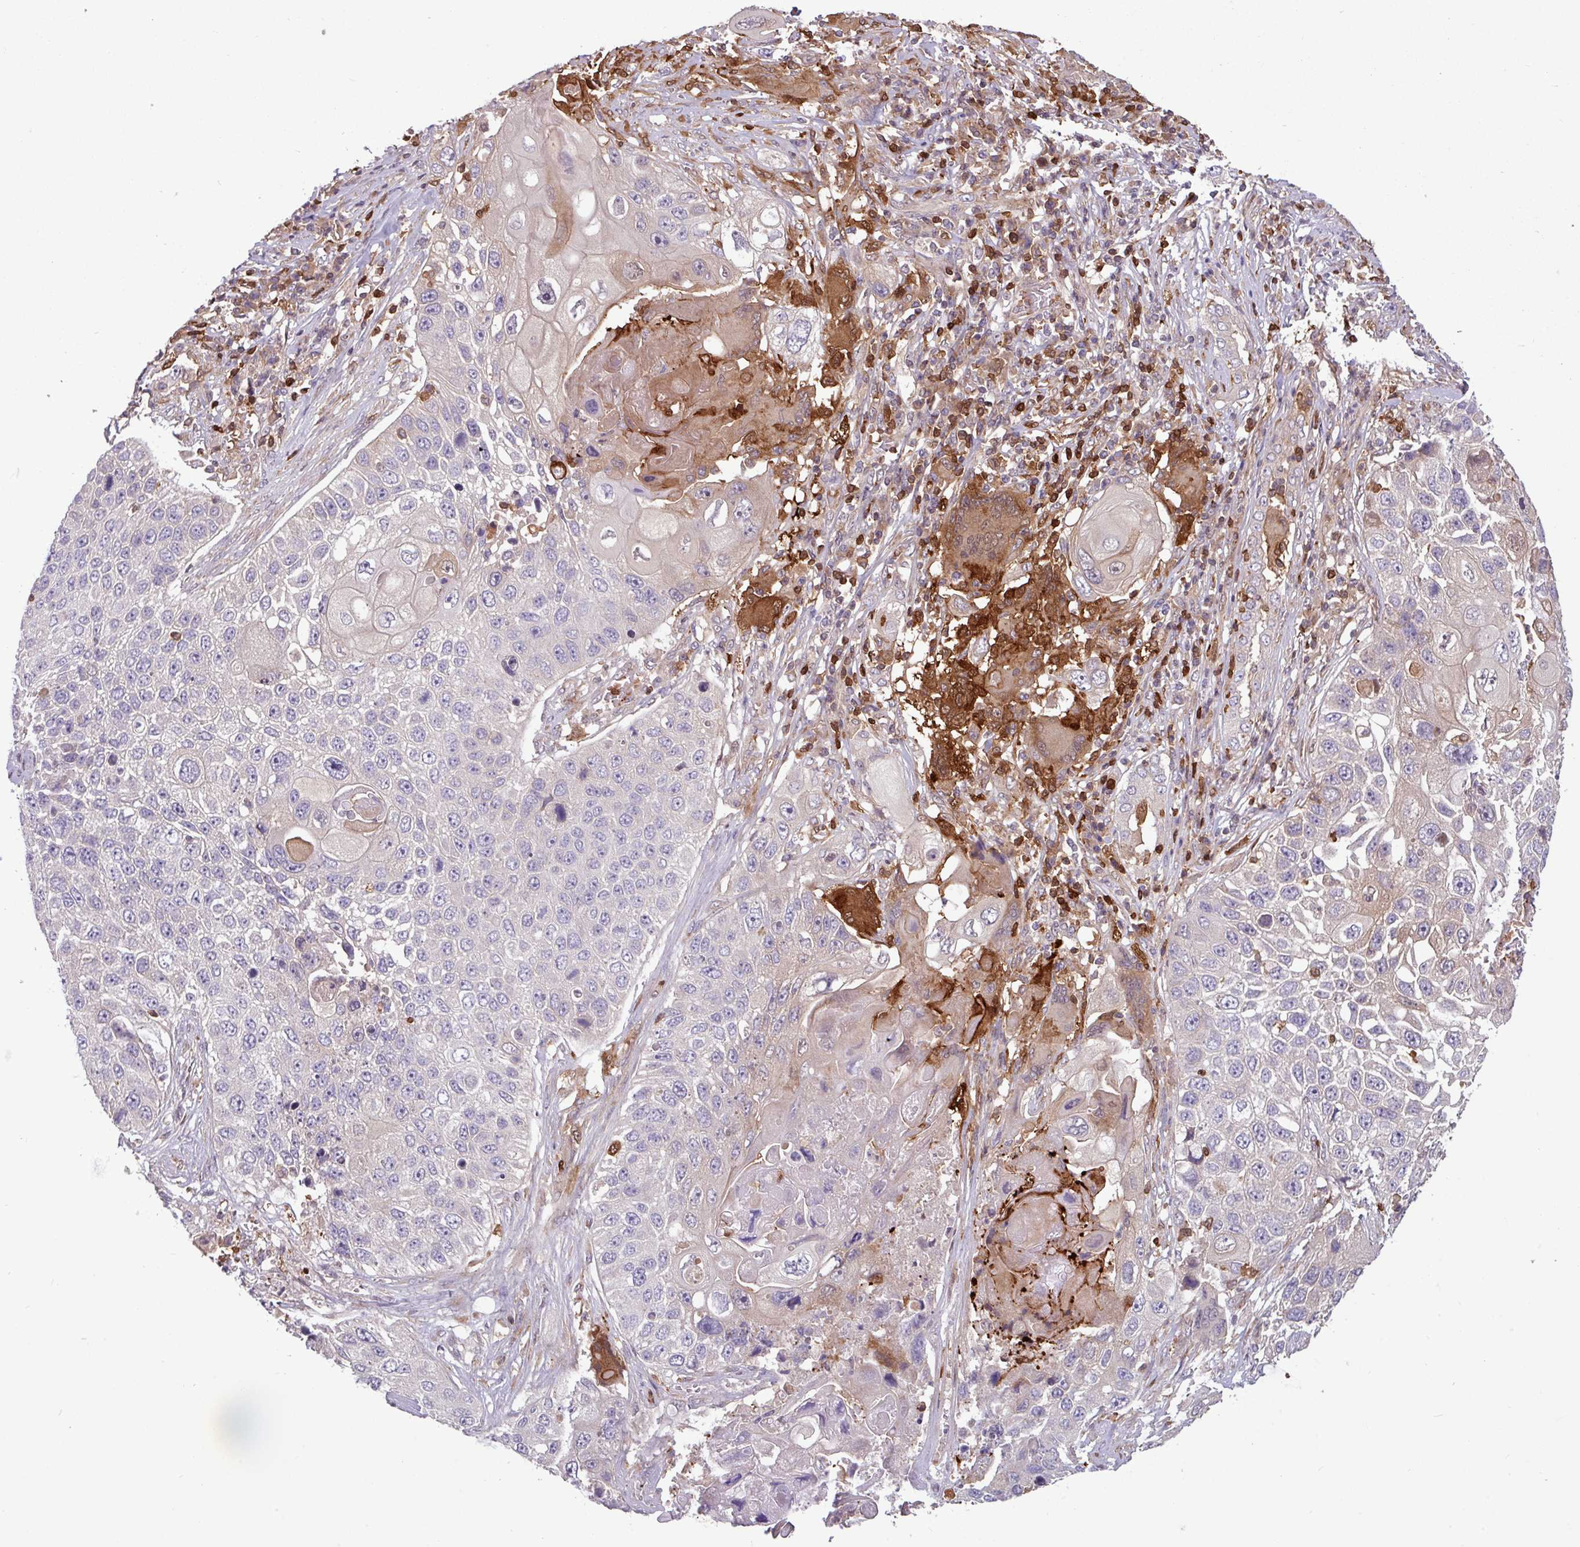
{"staining": {"intensity": "negative", "quantity": "none", "location": "none"}, "tissue": "lung cancer", "cell_type": "Tumor cells", "image_type": "cancer", "snomed": [{"axis": "morphology", "description": "Squamous cell carcinoma, NOS"}, {"axis": "topography", "description": "Lung"}], "caption": "Tumor cells are negative for protein expression in human lung cancer (squamous cell carcinoma).", "gene": "SEC61G", "patient": {"sex": "male", "age": 61}}